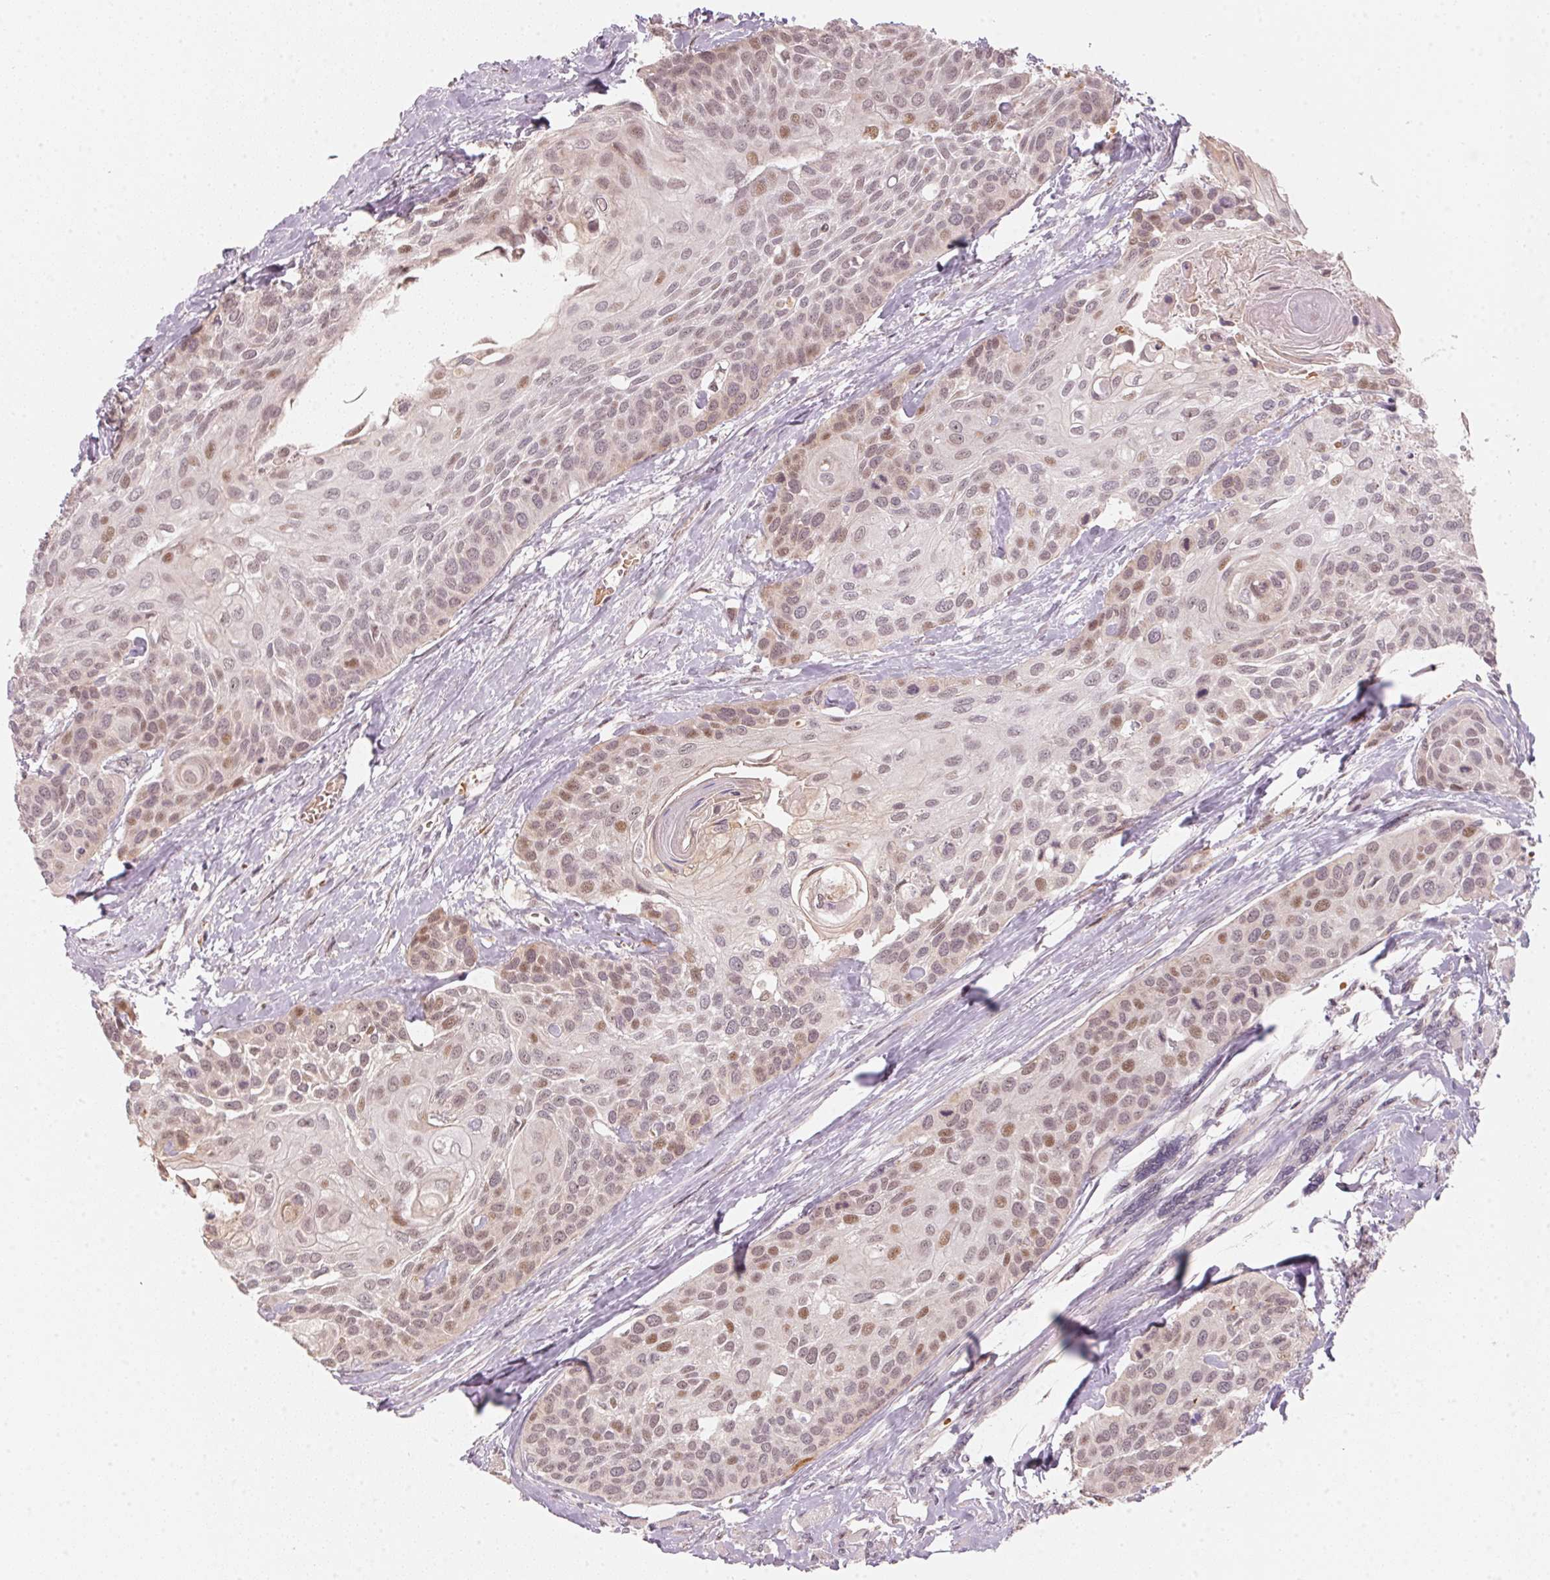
{"staining": {"intensity": "moderate", "quantity": "<25%", "location": "nuclear"}, "tissue": "head and neck cancer", "cell_type": "Tumor cells", "image_type": "cancer", "snomed": [{"axis": "morphology", "description": "Squamous cell carcinoma, NOS"}, {"axis": "topography", "description": "Head-Neck"}], "caption": "Head and neck squamous cell carcinoma stained with DAB (3,3'-diaminobenzidine) IHC reveals low levels of moderate nuclear expression in about <25% of tumor cells.", "gene": "KAT6A", "patient": {"sex": "female", "age": 50}}